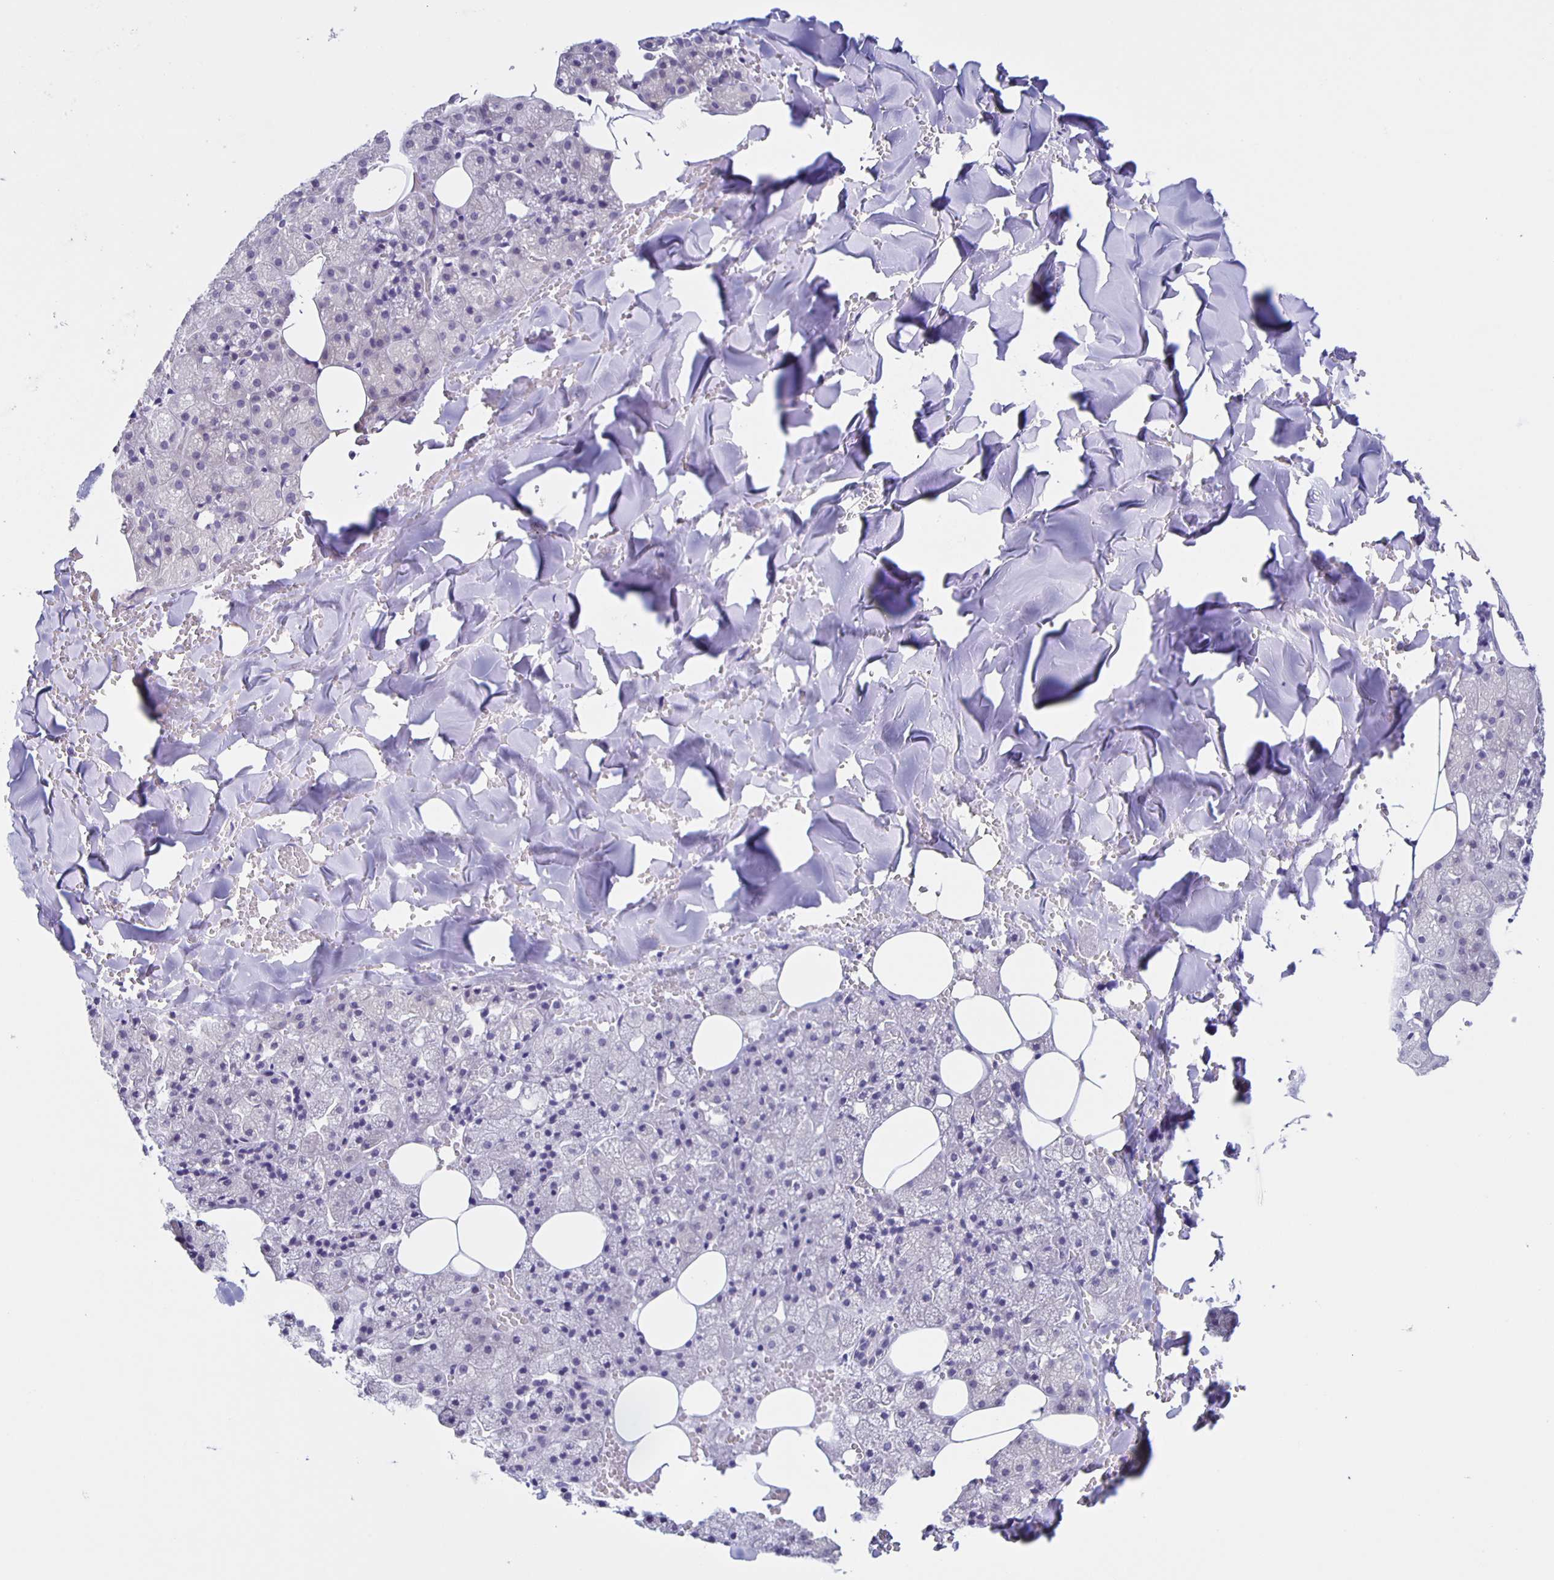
{"staining": {"intensity": "weak", "quantity": "<25%", "location": "cytoplasmic/membranous"}, "tissue": "salivary gland", "cell_type": "Glandular cells", "image_type": "normal", "snomed": [{"axis": "morphology", "description": "Normal tissue, NOS"}, {"axis": "topography", "description": "Salivary gland"}, {"axis": "topography", "description": "Peripheral nerve tissue"}], "caption": "The image shows no significant expression in glandular cells of salivary gland.", "gene": "SLC12A3", "patient": {"sex": "male", "age": 38}}